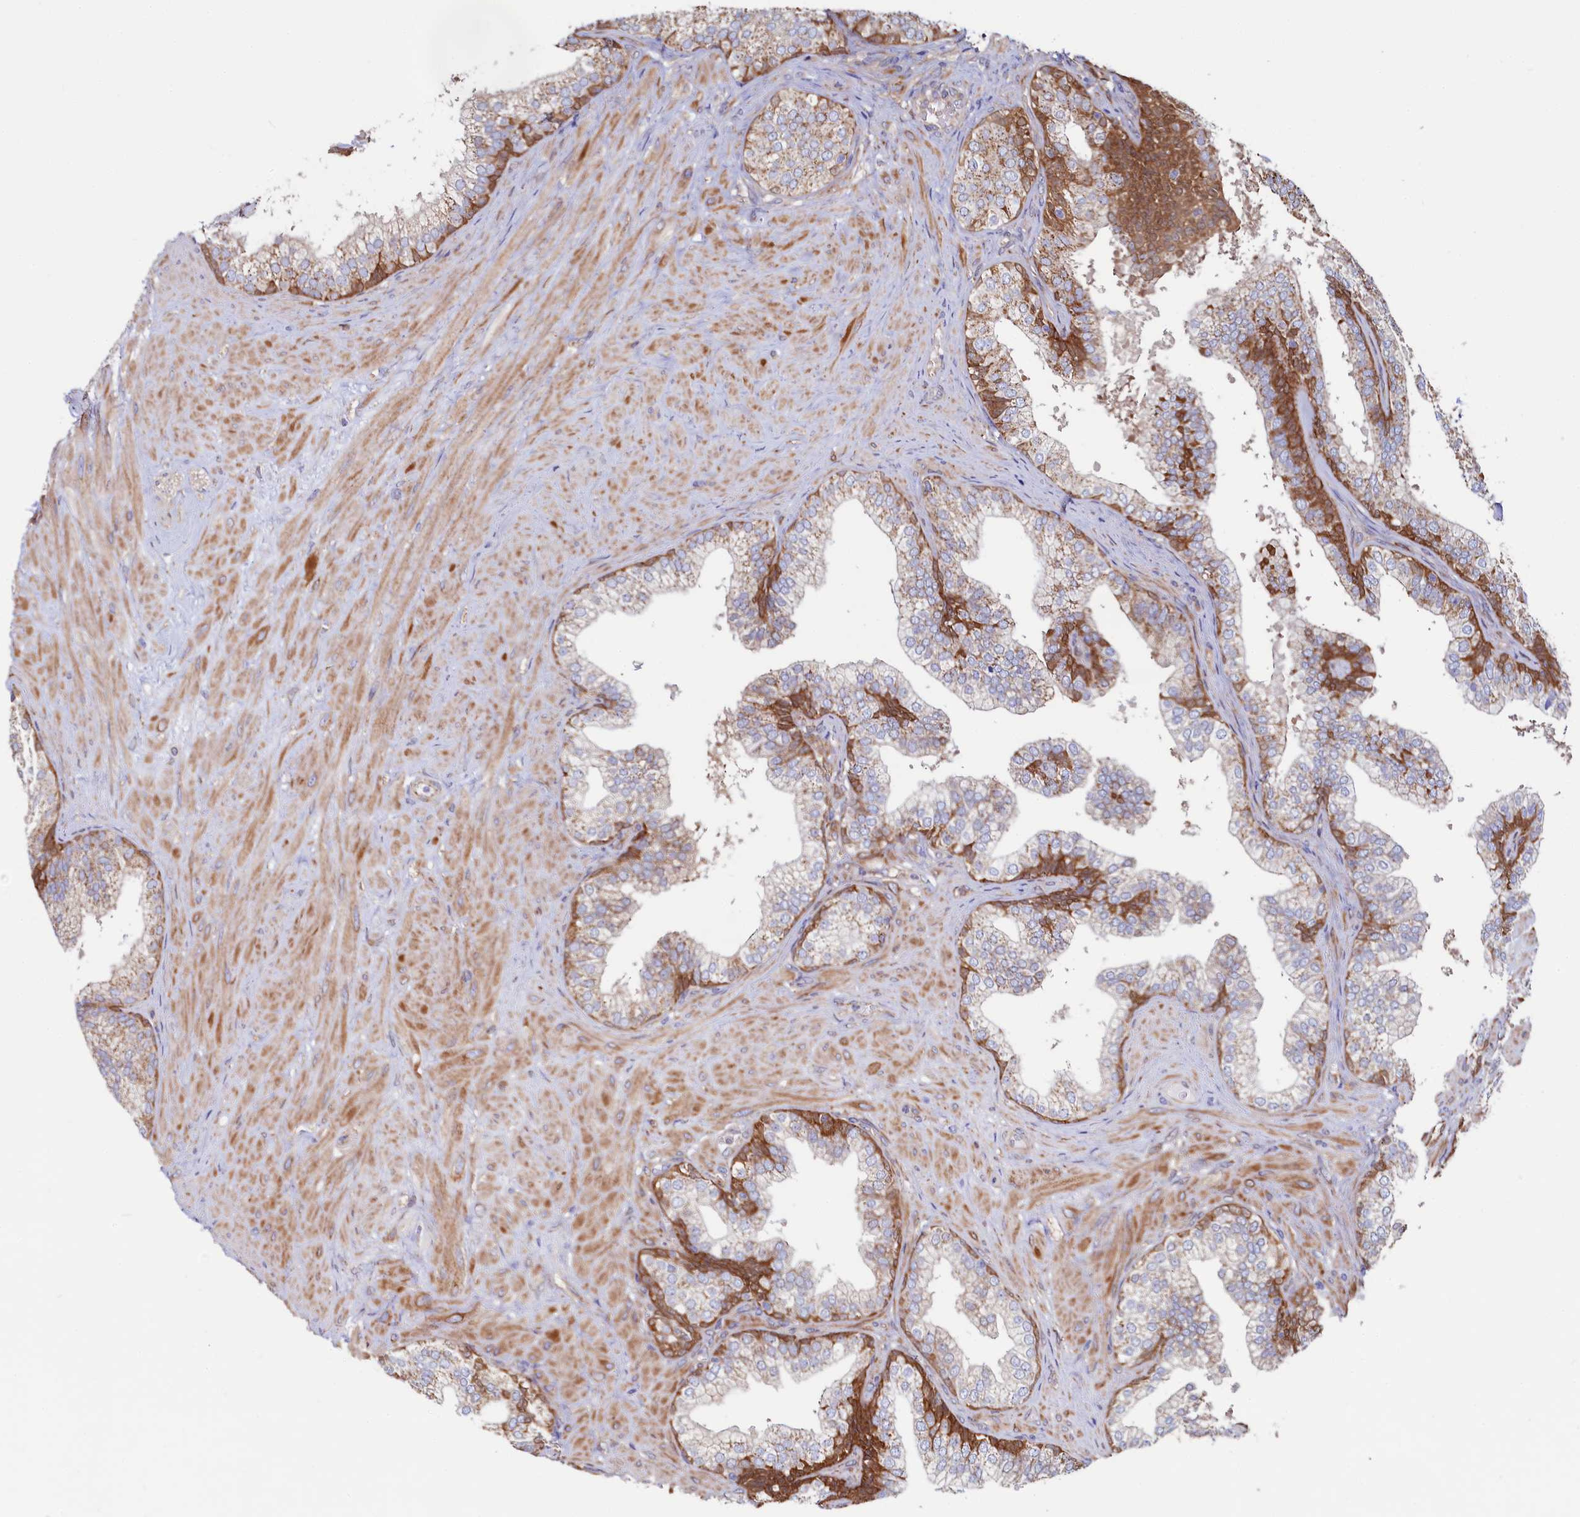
{"staining": {"intensity": "strong", "quantity": "25%-75%", "location": "cytoplasmic/membranous"}, "tissue": "prostate", "cell_type": "Glandular cells", "image_type": "normal", "snomed": [{"axis": "morphology", "description": "Normal tissue, NOS"}, {"axis": "topography", "description": "Prostate"}], "caption": "This histopathology image shows immunohistochemistry (IHC) staining of normal prostate, with high strong cytoplasmic/membranous expression in approximately 25%-75% of glandular cells.", "gene": "ASTE1", "patient": {"sex": "male", "age": 60}}